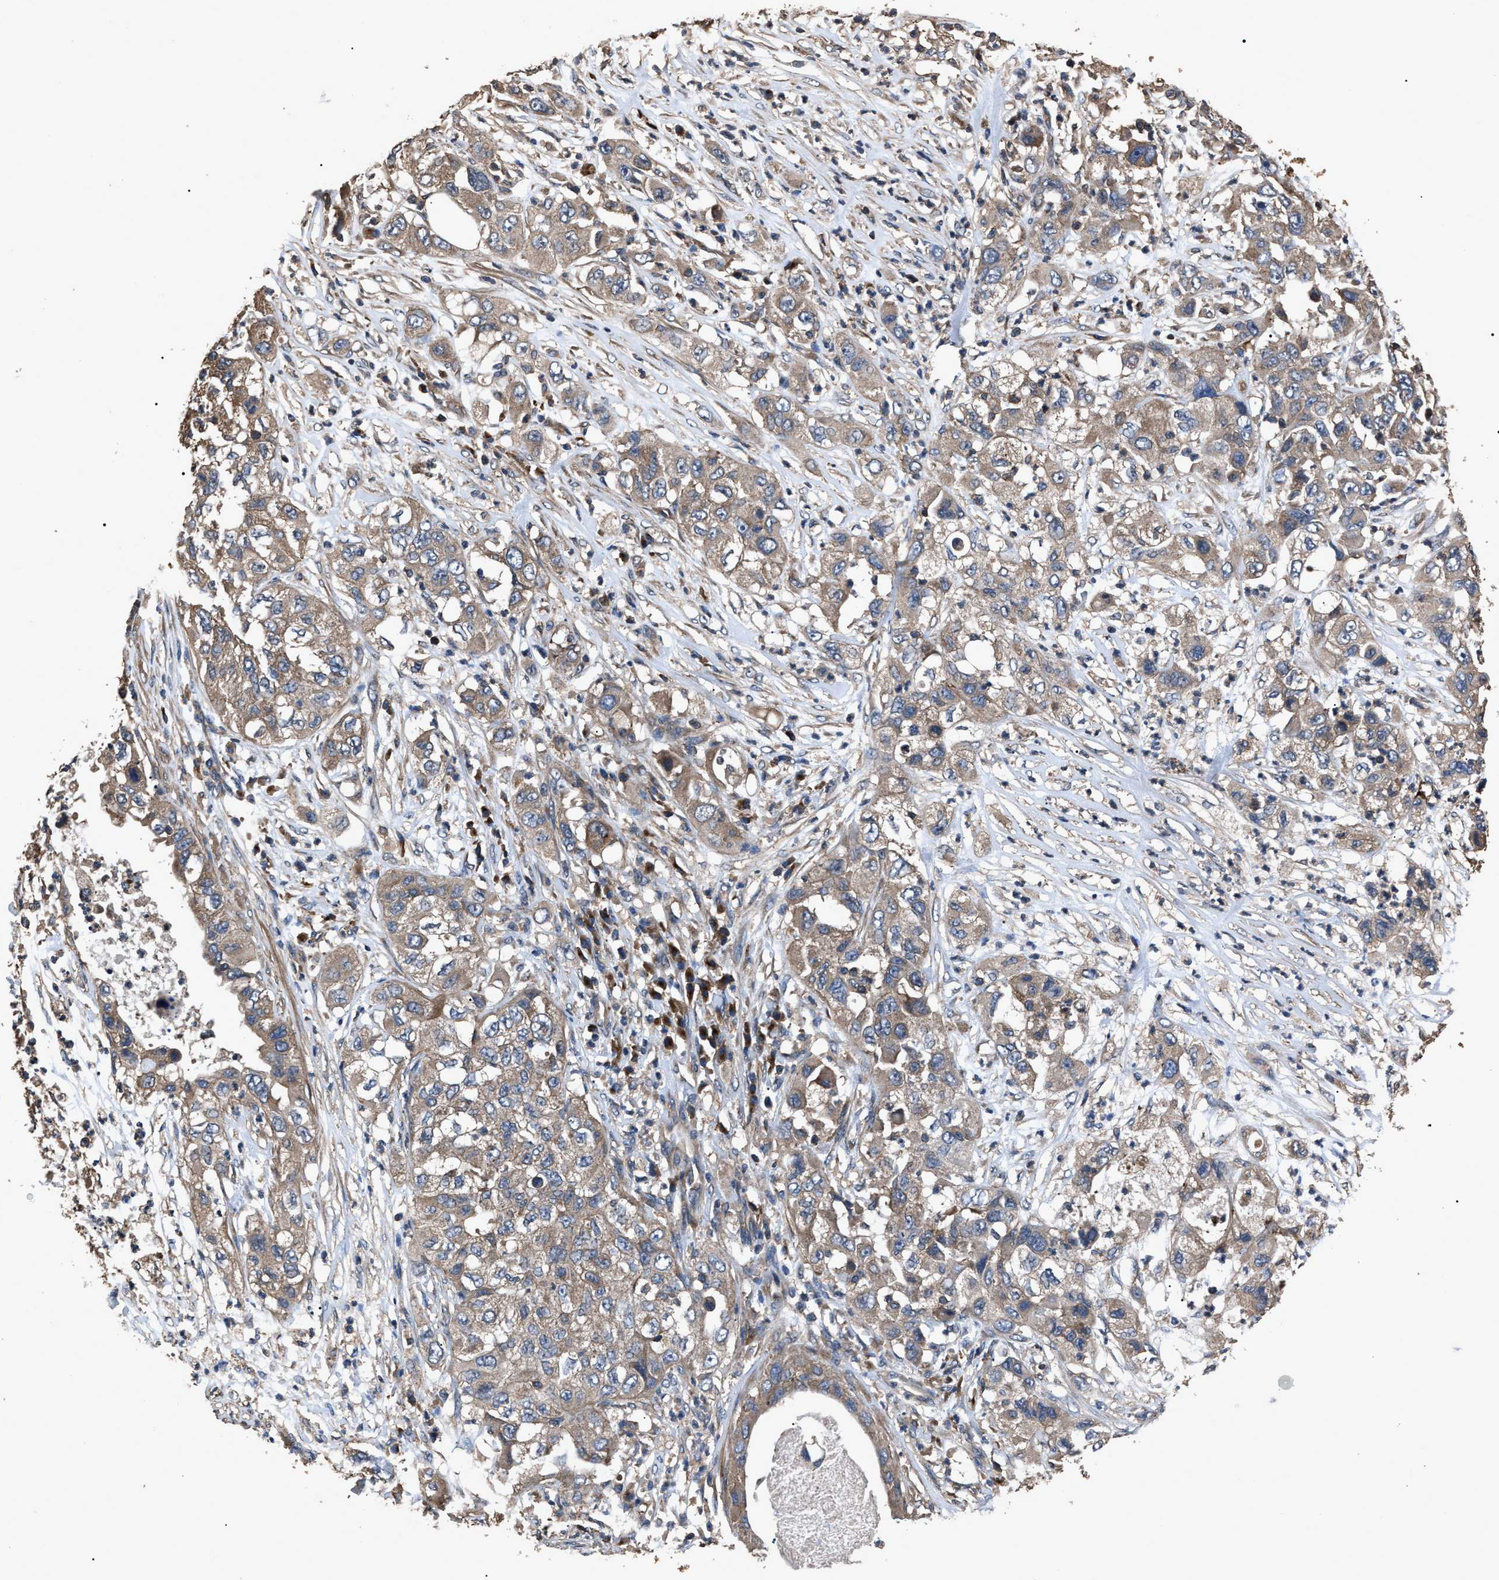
{"staining": {"intensity": "moderate", "quantity": ">75%", "location": "cytoplasmic/membranous"}, "tissue": "pancreatic cancer", "cell_type": "Tumor cells", "image_type": "cancer", "snomed": [{"axis": "morphology", "description": "Adenocarcinoma, NOS"}, {"axis": "topography", "description": "Pancreas"}], "caption": "Immunohistochemical staining of pancreatic adenocarcinoma displays moderate cytoplasmic/membranous protein staining in about >75% of tumor cells.", "gene": "RNF216", "patient": {"sex": "female", "age": 78}}